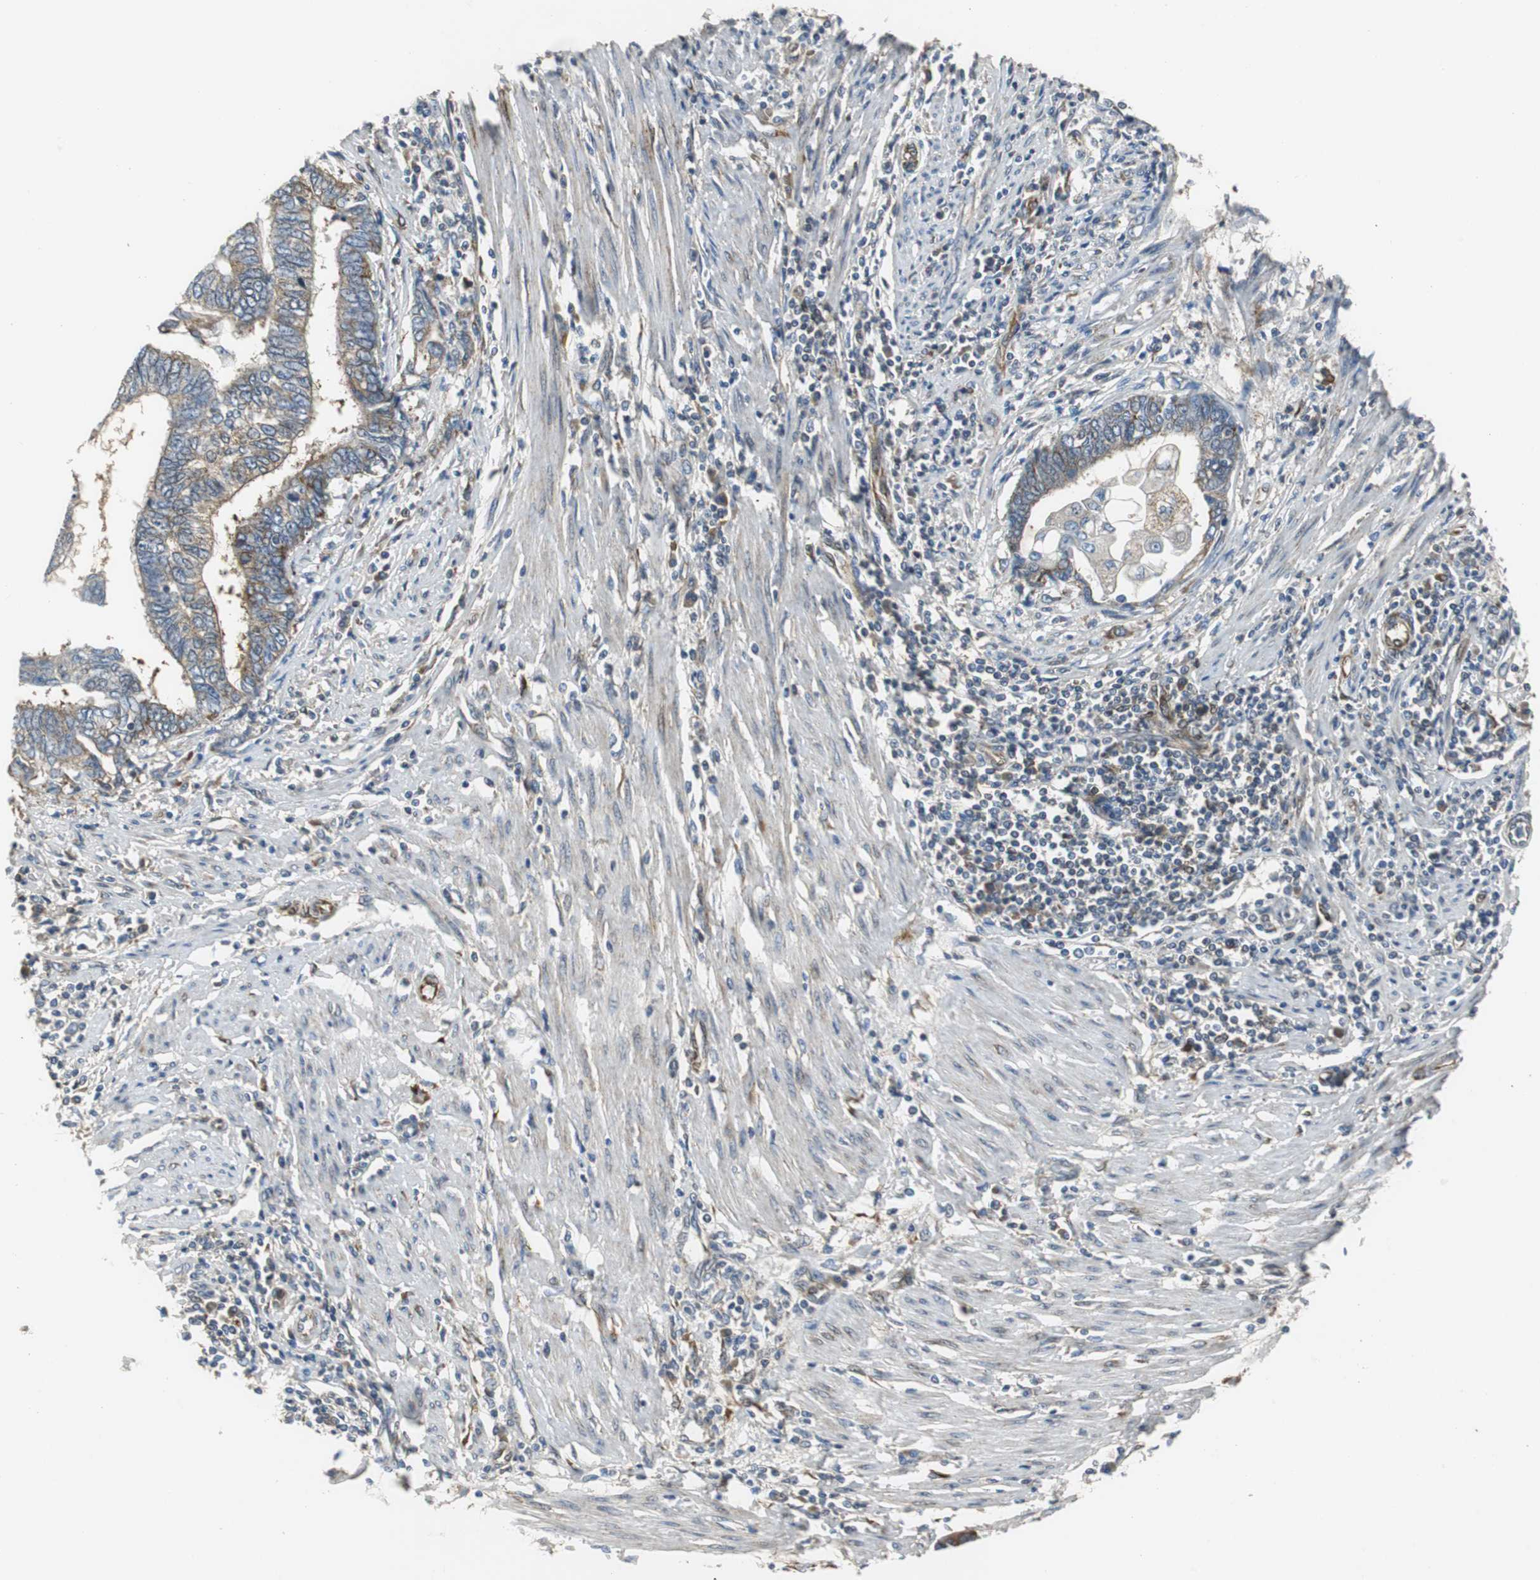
{"staining": {"intensity": "weak", "quantity": ">75%", "location": "cytoplasmic/membranous"}, "tissue": "endometrial cancer", "cell_type": "Tumor cells", "image_type": "cancer", "snomed": [{"axis": "morphology", "description": "Adenocarcinoma, NOS"}, {"axis": "topography", "description": "Uterus"}, {"axis": "topography", "description": "Endometrium"}], "caption": "Protein staining shows weak cytoplasmic/membranous staining in approximately >75% of tumor cells in adenocarcinoma (endometrial).", "gene": "ISCU", "patient": {"sex": "female", "age": 70}}